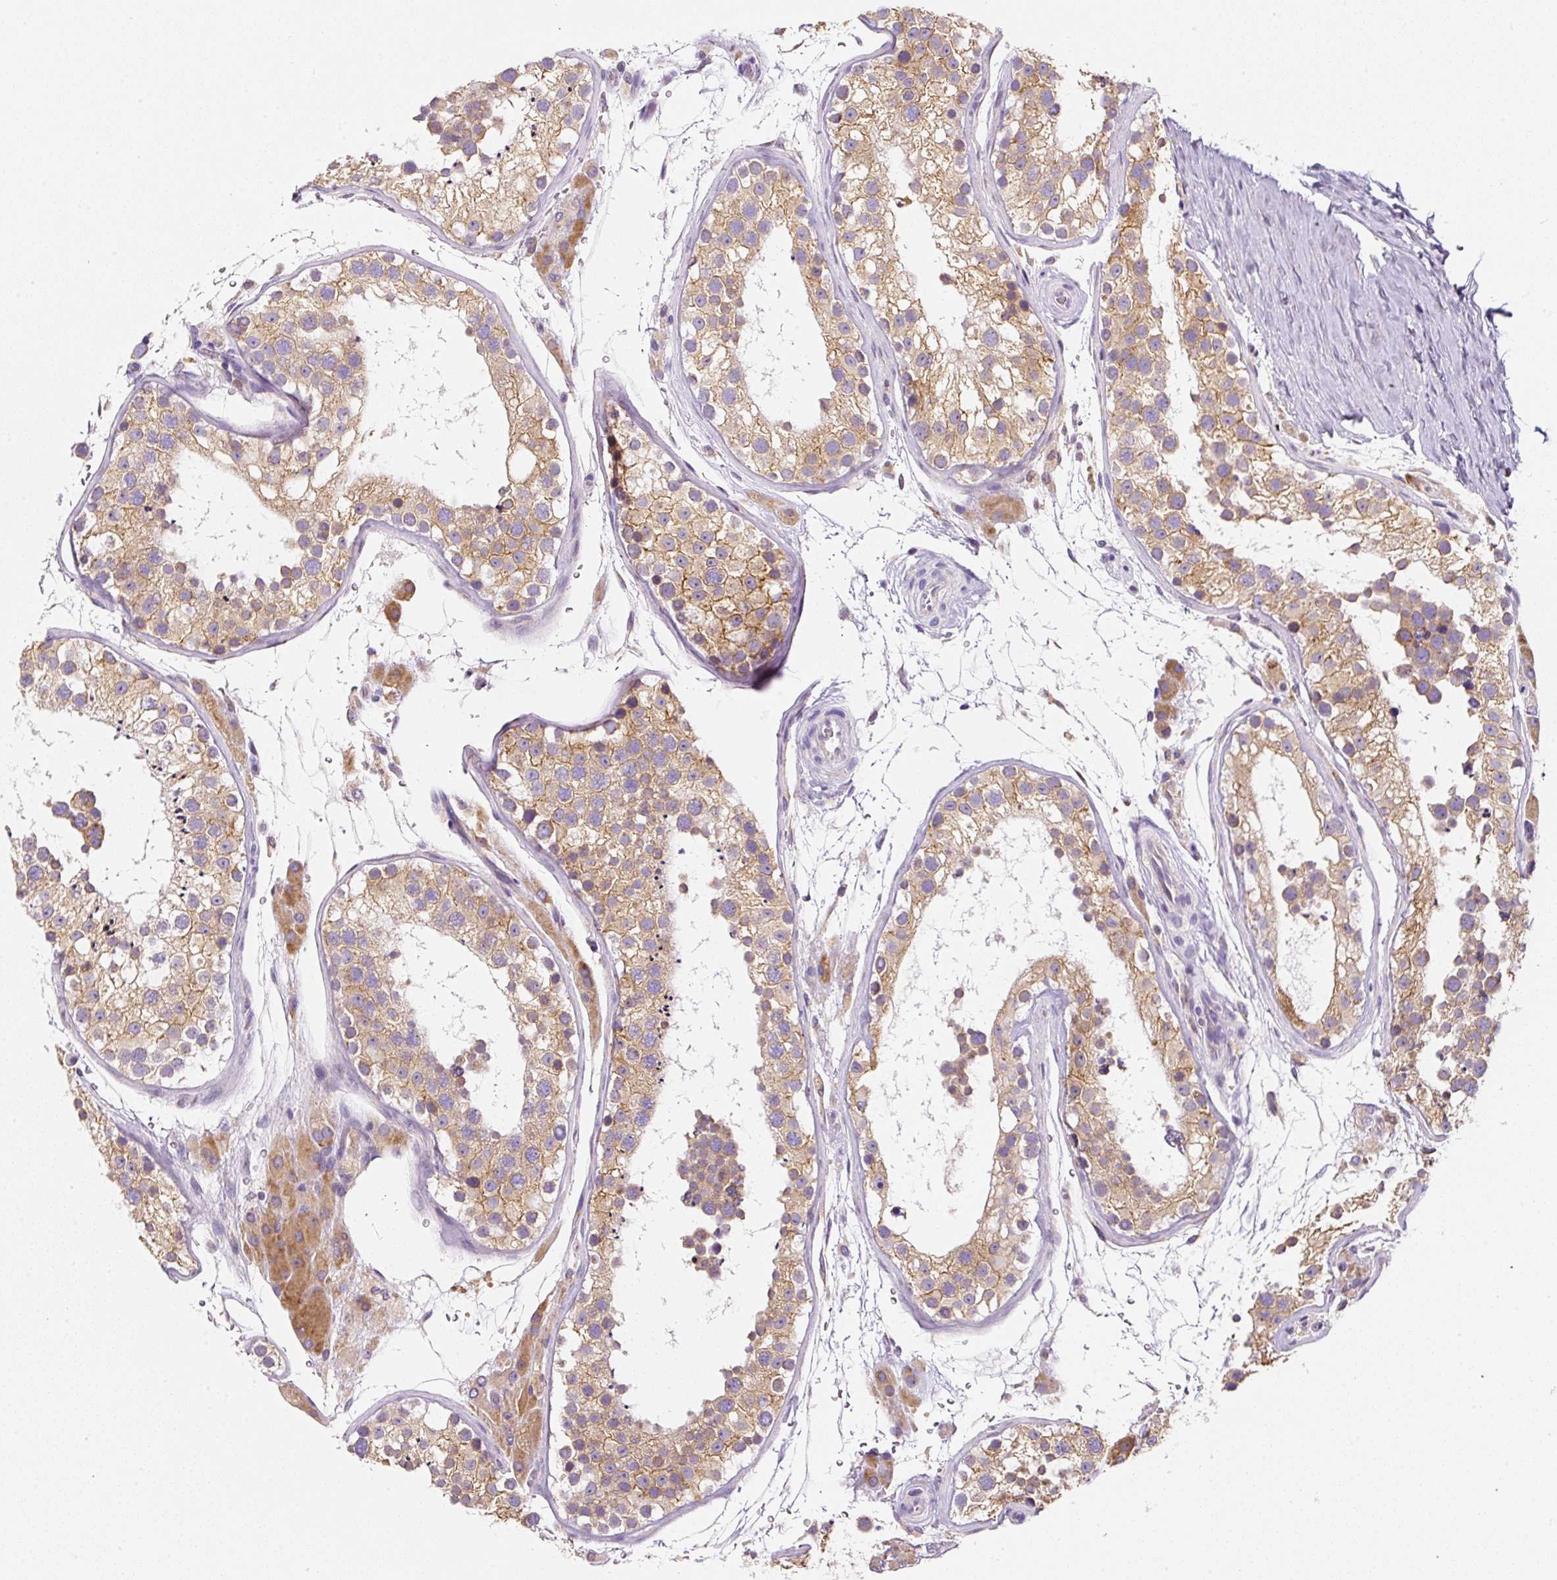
{"staining": {"intensity": "moderate", "quantity": ">75%", "location": "cytoplasmic/membranous"}, "tissue": "testis", "cell_type": "Cells in seminiferous ducts", "image_type": "normal", "snomed": [{"axis": "morphology", "description": "Normal tissue, NOS"}, {"axis": "topography", "description": "Testis"}], "caption": "Testis stained with DAB IHC displays medium levels of moderate cytoplasmic/membranous positivity in about >75% of cells in seminiferous ducts.", "gene": "DDOST", "patient": {"sex": "male", "age": 26}}